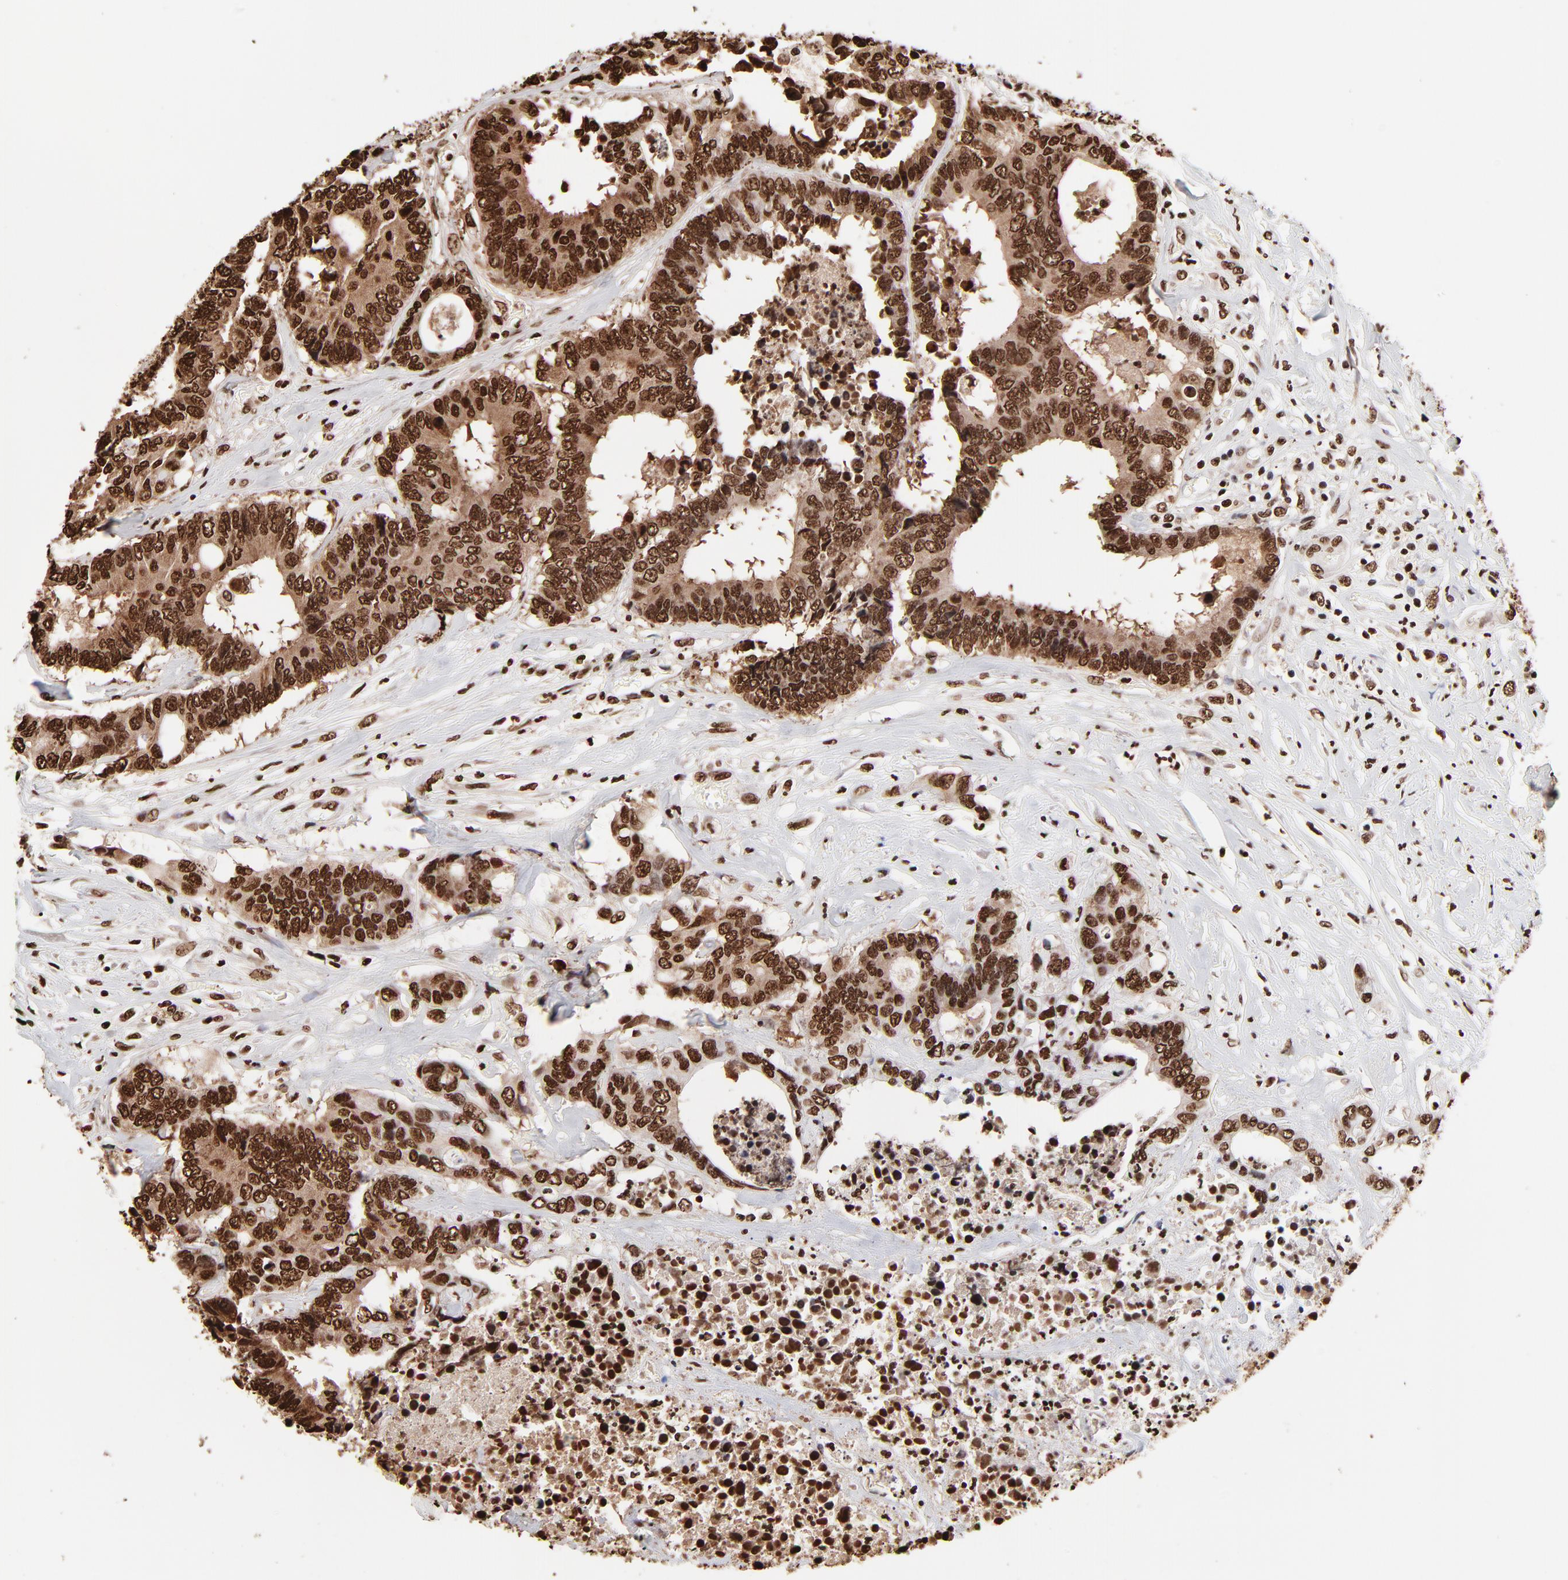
{"staining": {"intensity": "strong", "quantity": ">75%", "location": "cytoplasmic/membranous,nuclear"}, "tissue": "colorectal cancer", "cell_type": "Tumor cells", "image_type": "cancer", "snomed": [{"axis": "morphology", "description": "Adenocarcinoma, NOS"}, {"axis": "topography", "description": "Rectum"}], "caption": "Human colorectal adenocarcinoma stained with a protein marker demonstrates strong staining in tumor cells.", "gene": "ZNF544", "patient": {"sex": "male", "age": 55}}